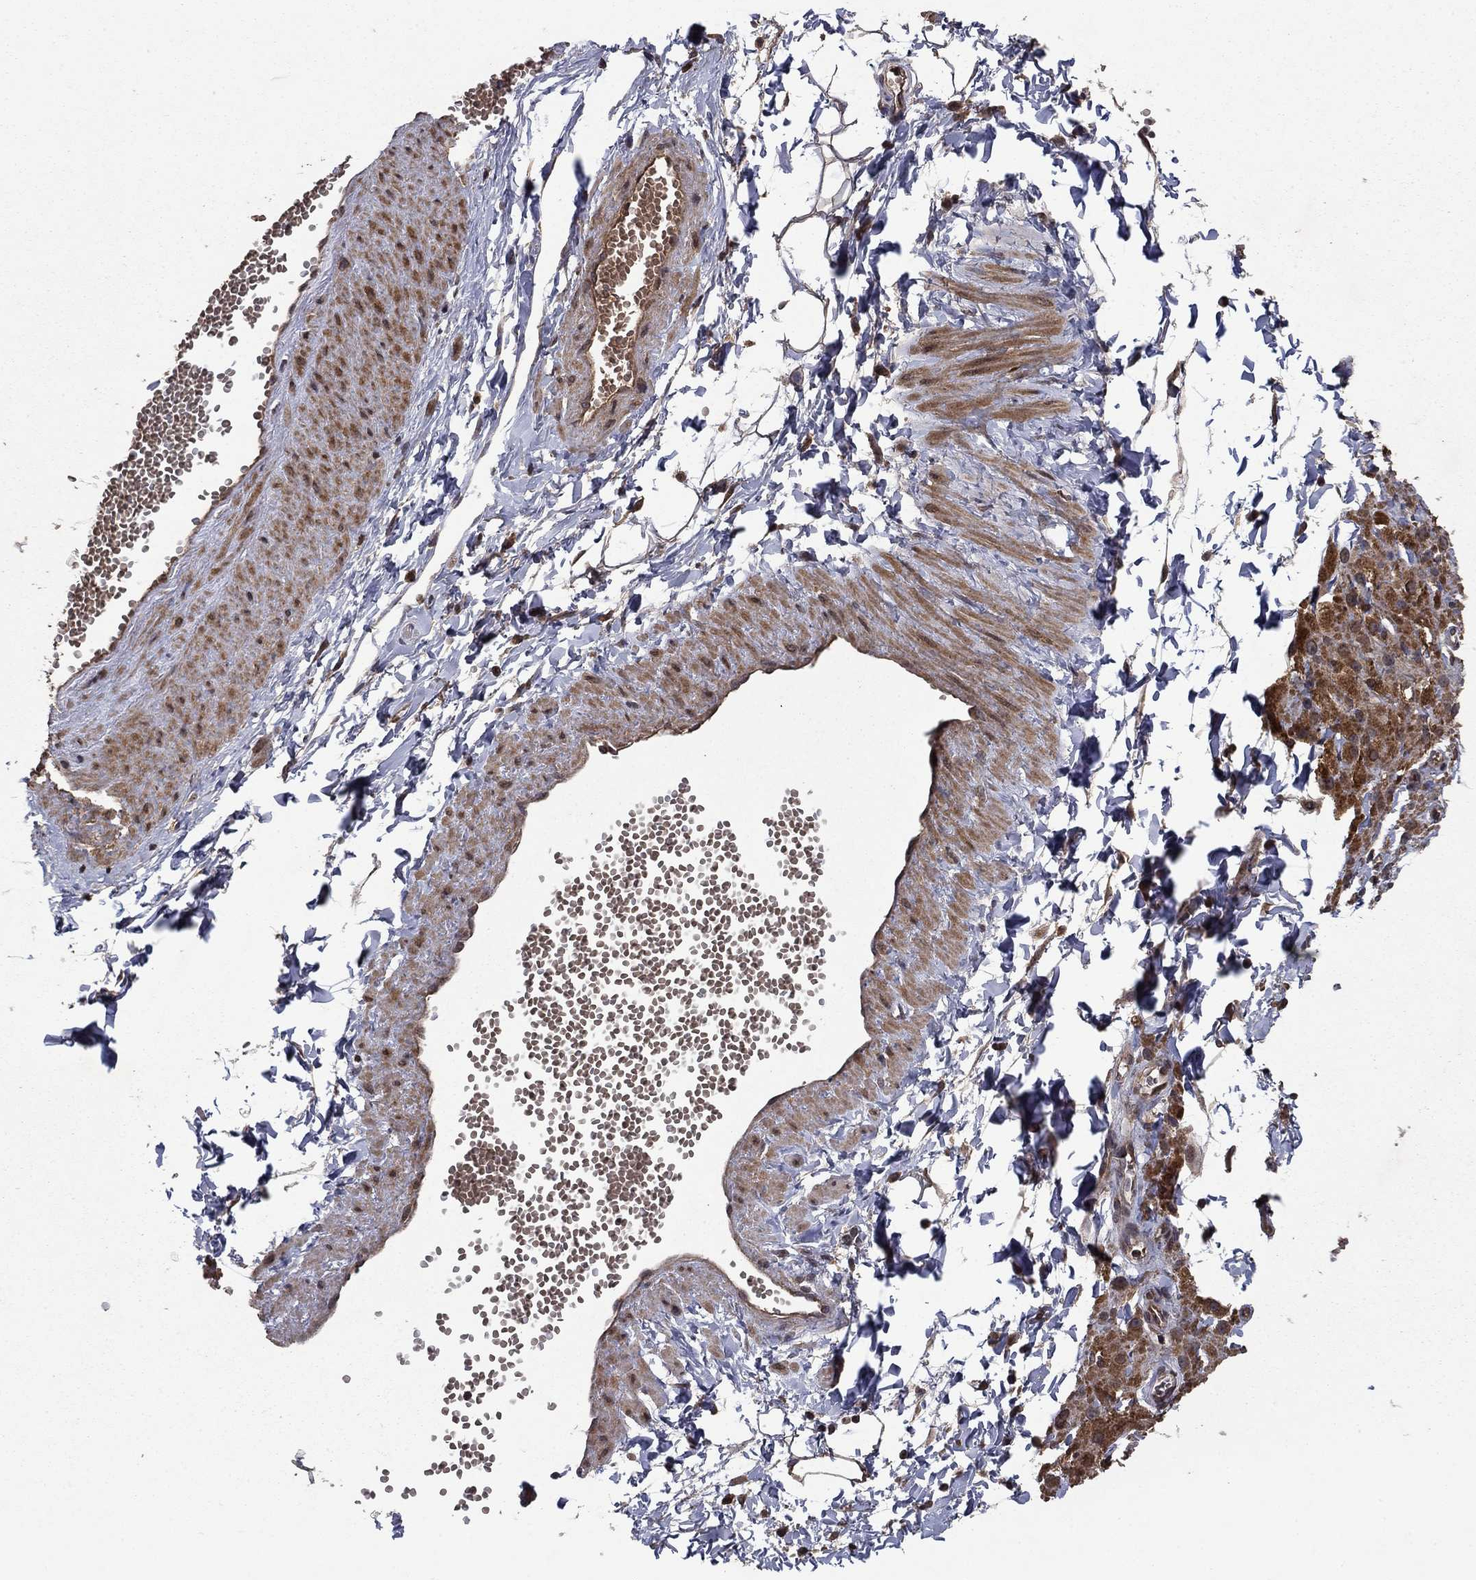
{"staining": {"intensity": "negative", "quantity": "none", "location": "none"}, "tissue": "adipose tissue", "cell_type": "Adipocytes", "image_type": "normal", "snomed": [{"axis": "morphology", "description": "Normal tissue, NOS"}, {"axis": "topography", "description": "Smooth muscle"}, {"axis": "topography", "description": "Peripheral nerve tissue"}], "caption": "Photomicrograph shows no protein expression in adipocytes of normal adipose tissue. The staining was performed using DAB to visualize the protein expression in brown, while the nuclei were stained in blue with hematoxylin (Magnification: 20x).", "gene": "DHRS1", "patient": {"sex": "male", "age": 22}}